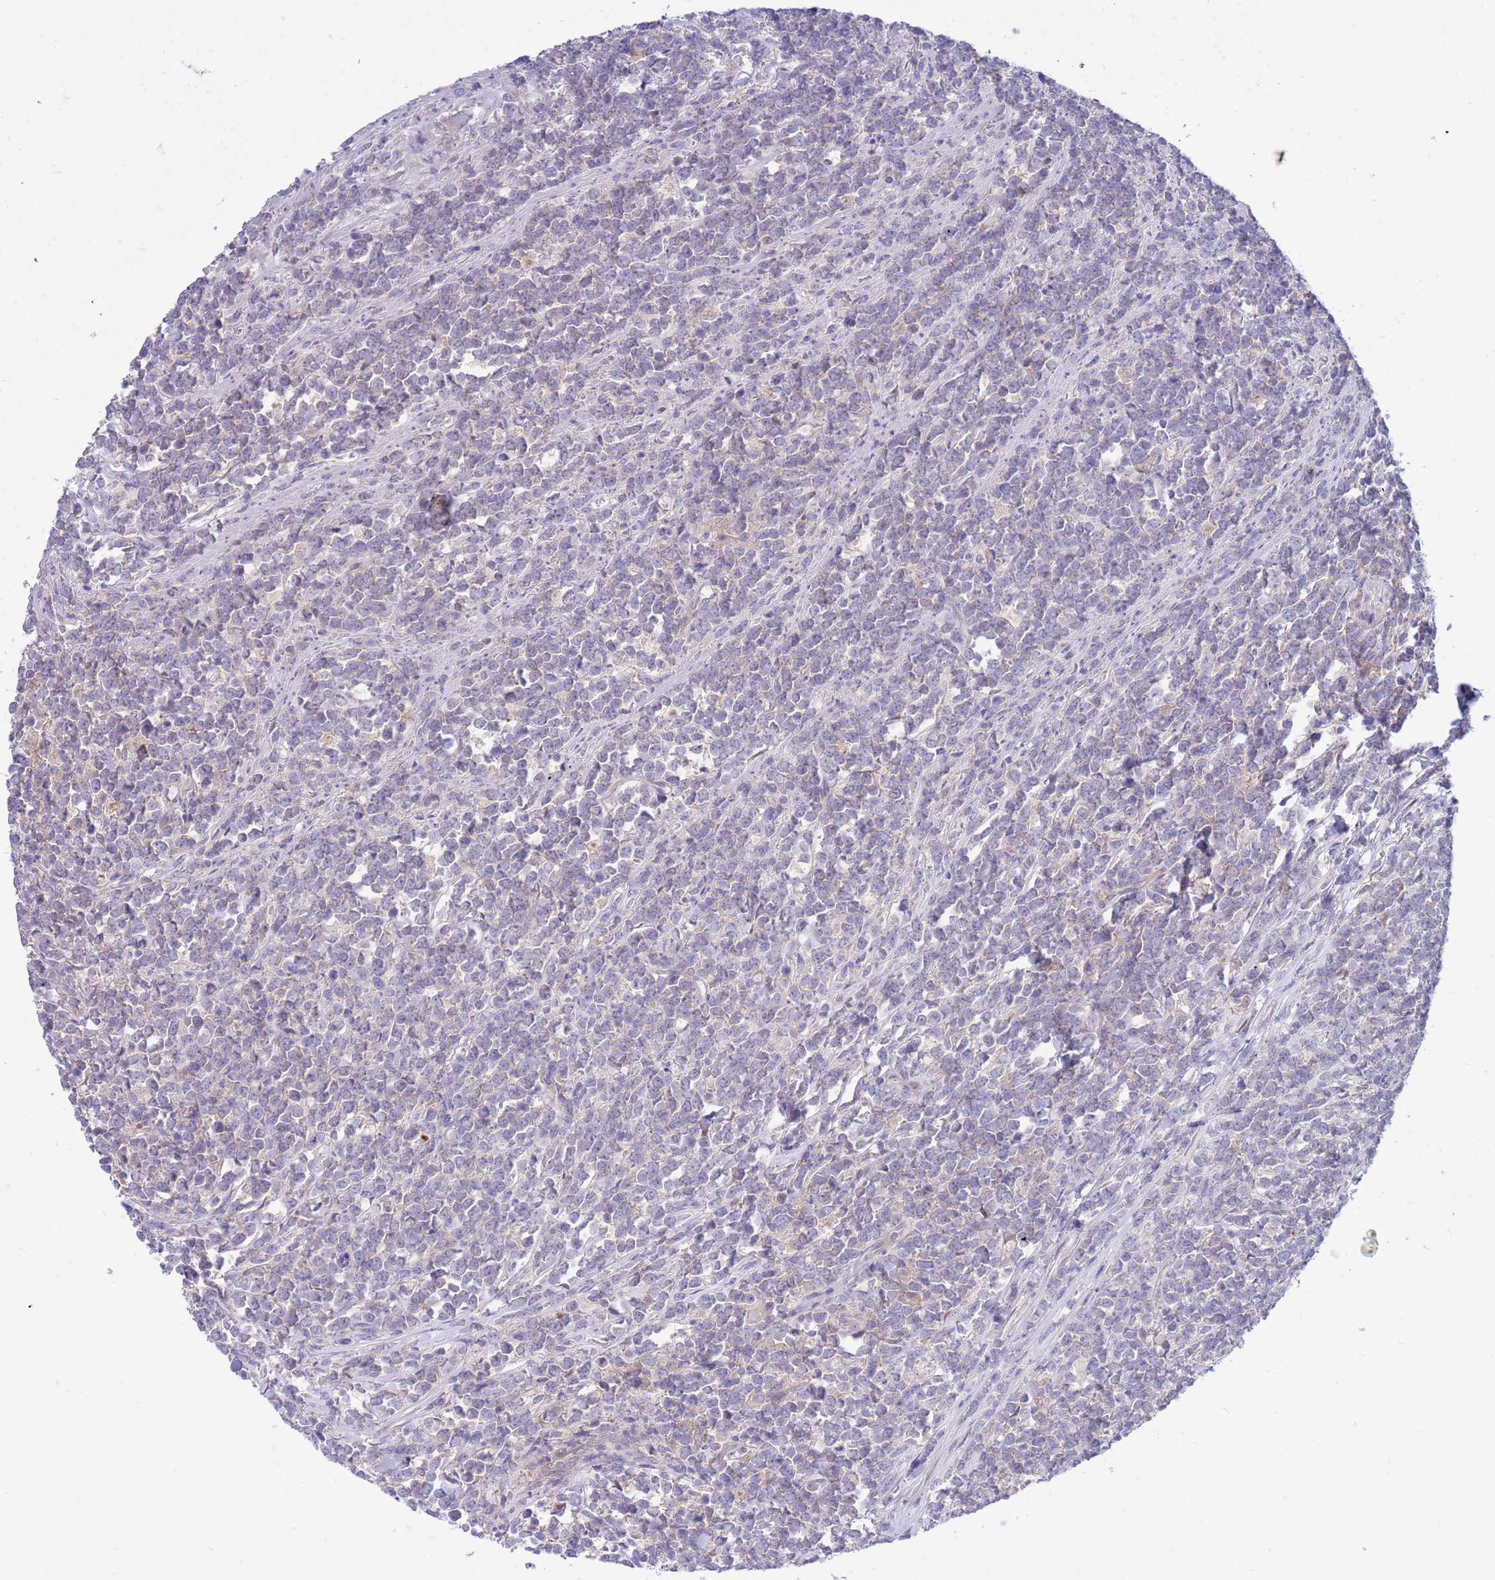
{"staining": {"intensity": "negative", "quantity": "none", "location": "none"}, "tissue": "lymphoma", "cell_type": "Tumor cells", "image_type": "cancer", "snomed": [{"axis": "morphology", "description": "Malignant lymphoma, non-Hodgkin's type, High grade"}, {"axis": "topography", "description": "Small intestine"}, {"axis": "topography", "description": "Colon"}], "caption": "Tumor cells show no significant protein expression in lymphoma.", "gene": "KLHL29", "patient": {"sex": "male", "age": 8}}